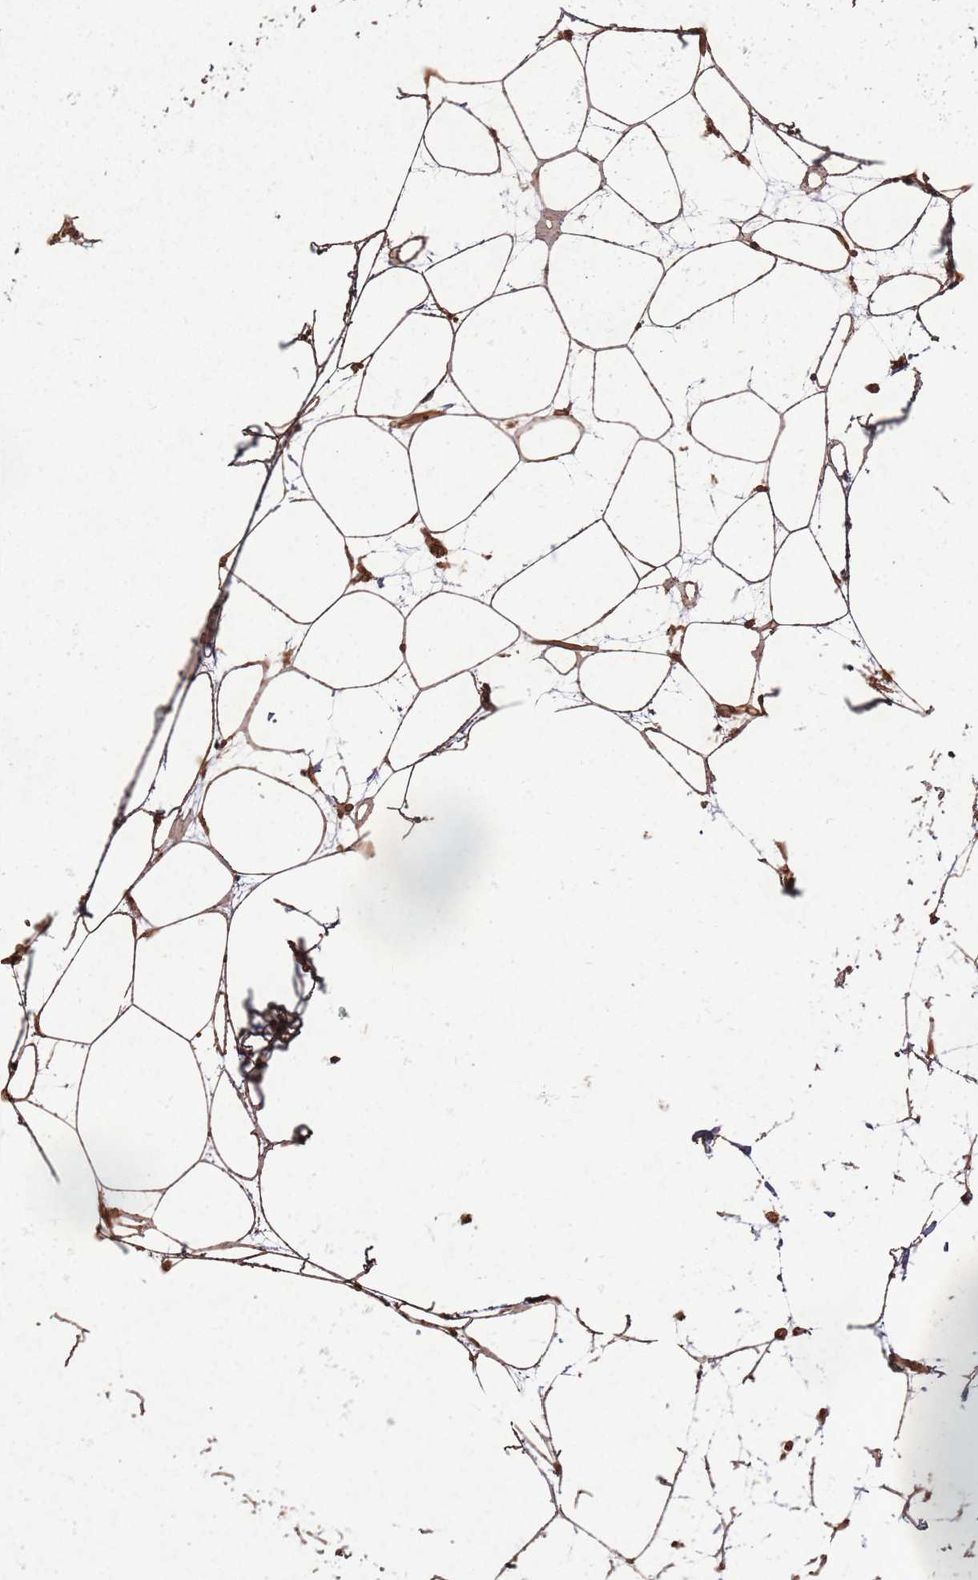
{"staining": {"intensity": "moderate", "quantity": ">75%", "location": "cytoplasmic/membranous"}, "tissue": "breast", "cell_type": "Adipocytes", "image_type": "normal", "snomed": [{"axis": "morphology", "description": "Normal tissue, NOS"}, {"axis": "morphology", "description": "Adenoma, NOS"}, {"axis": "topography", "description": "Breast"}], "caption": "Brown immunohistochemical staining in benign human breast displays moderate cytoplasmic/membranous positivity in about >75% of adipocytes.", "gene": "MRPS6", "patient": {"sex": "female", "age": 23}}